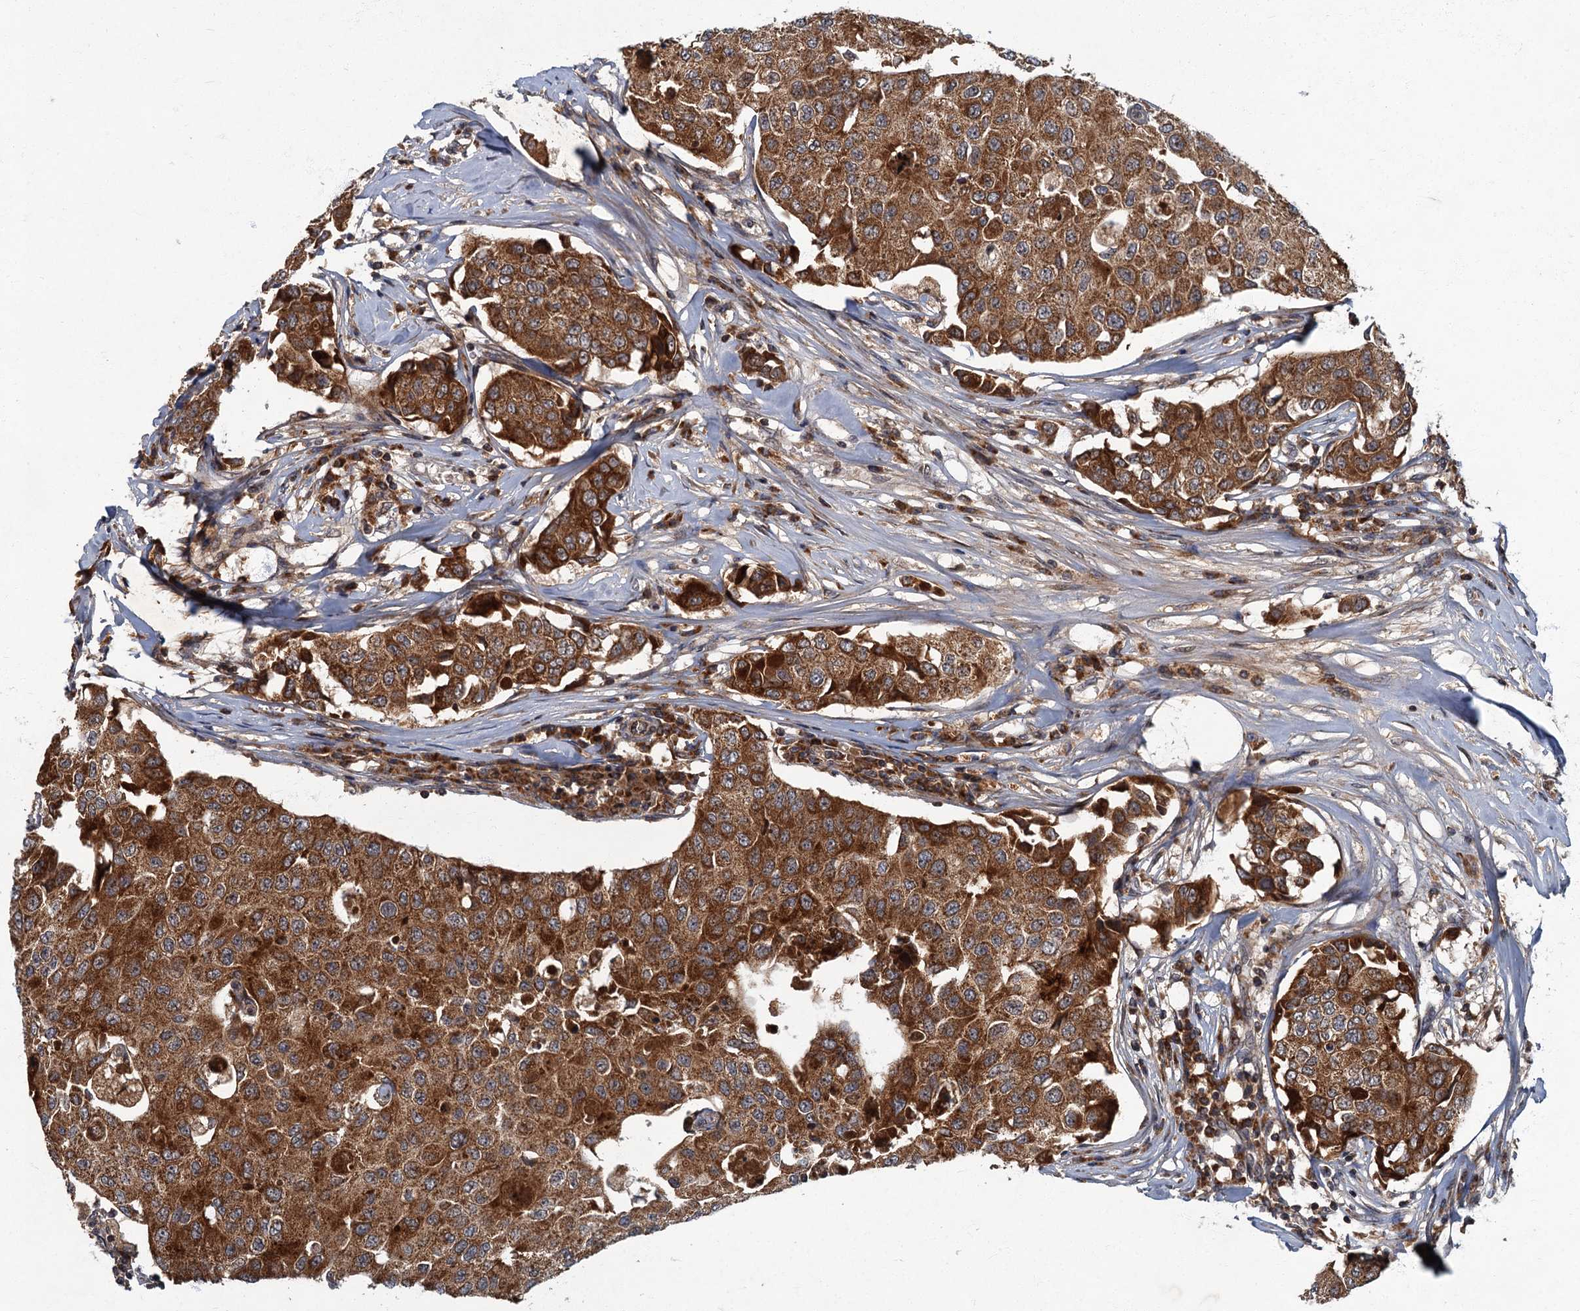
{"staining": {"intensity": "strong", "quantity": ">75%", "location": "cytoplasmic/membranous"}, "tissue": "breast cancer", "cell_type": "Tumor cells", "image_type": "cancer", "snomed": [{"axis": "morphology", "description": "Duct carcinoma"}, {"axis": "topography", "description": "Breast"}], "caption": "Infiltrating ductal carcinoma (breast) stained for a protein (brown) demonstrates strong cytoplasmic/membranous positive staining in approximately >75% of tumor cells.", "gene": "SLC11A2", "patient": {"sex": "female", "age": 80}}